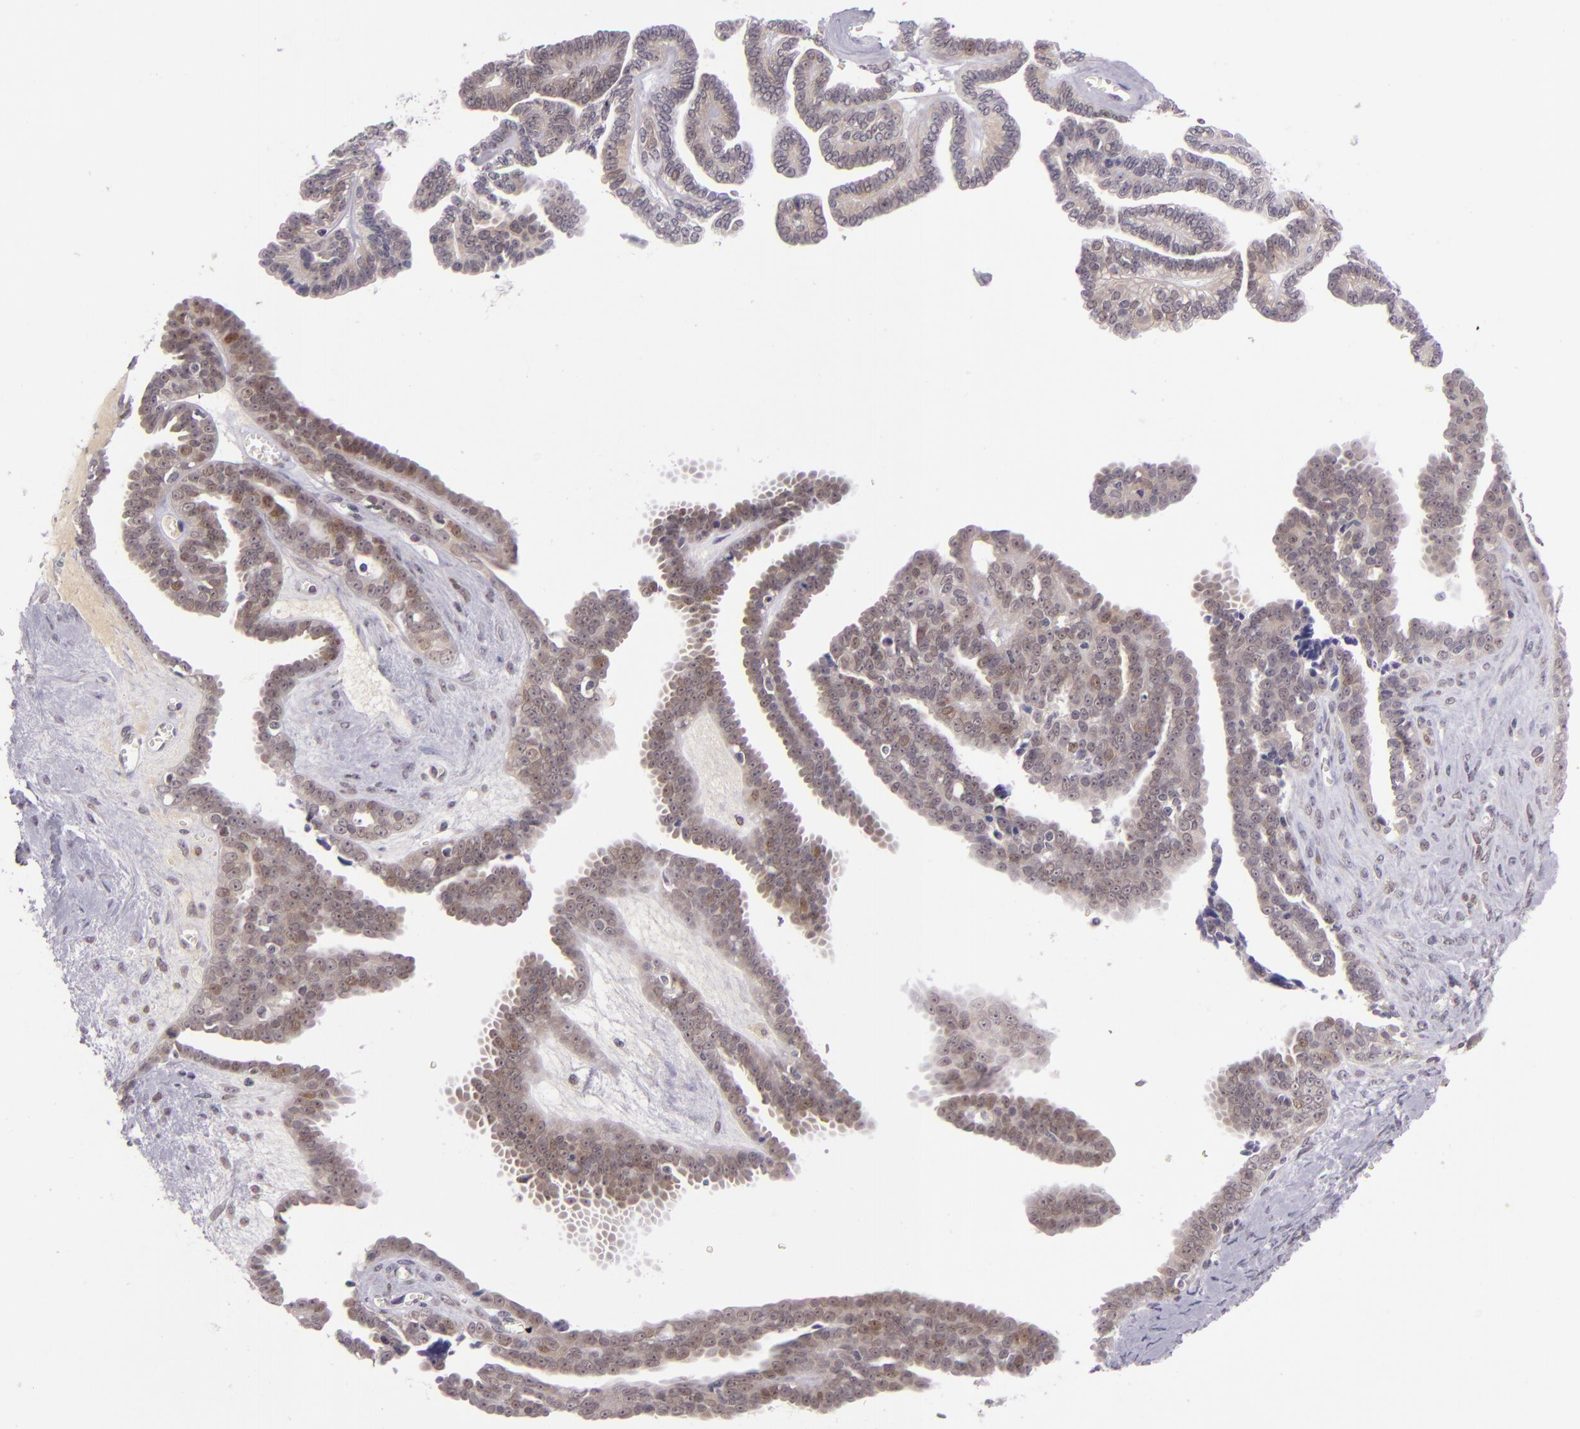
{"staining": {"intensity": "weak", "quantity": "25%-75%", "location": "cytoplasmic/membranous"}, "tissue": "ovarian cancer", "cell_type": "Tumor cells", "image_type": "cancer", "snomed": [{"axis": "morphology", "description": "Cystadenocarcinoma, serous, NOS"}, {"axis": "topography", "description": "Ovary"}], "caption": "This histopathology image shows immunohistochemistry (IHC) staining of ovarian serous cystadenocarcinoma, with low weak cytoplasmic/membranous expression in about 25%-75% of tumor cells.", "gene": "CSE1L", "patient": {"sex": "female", "age": 71}}